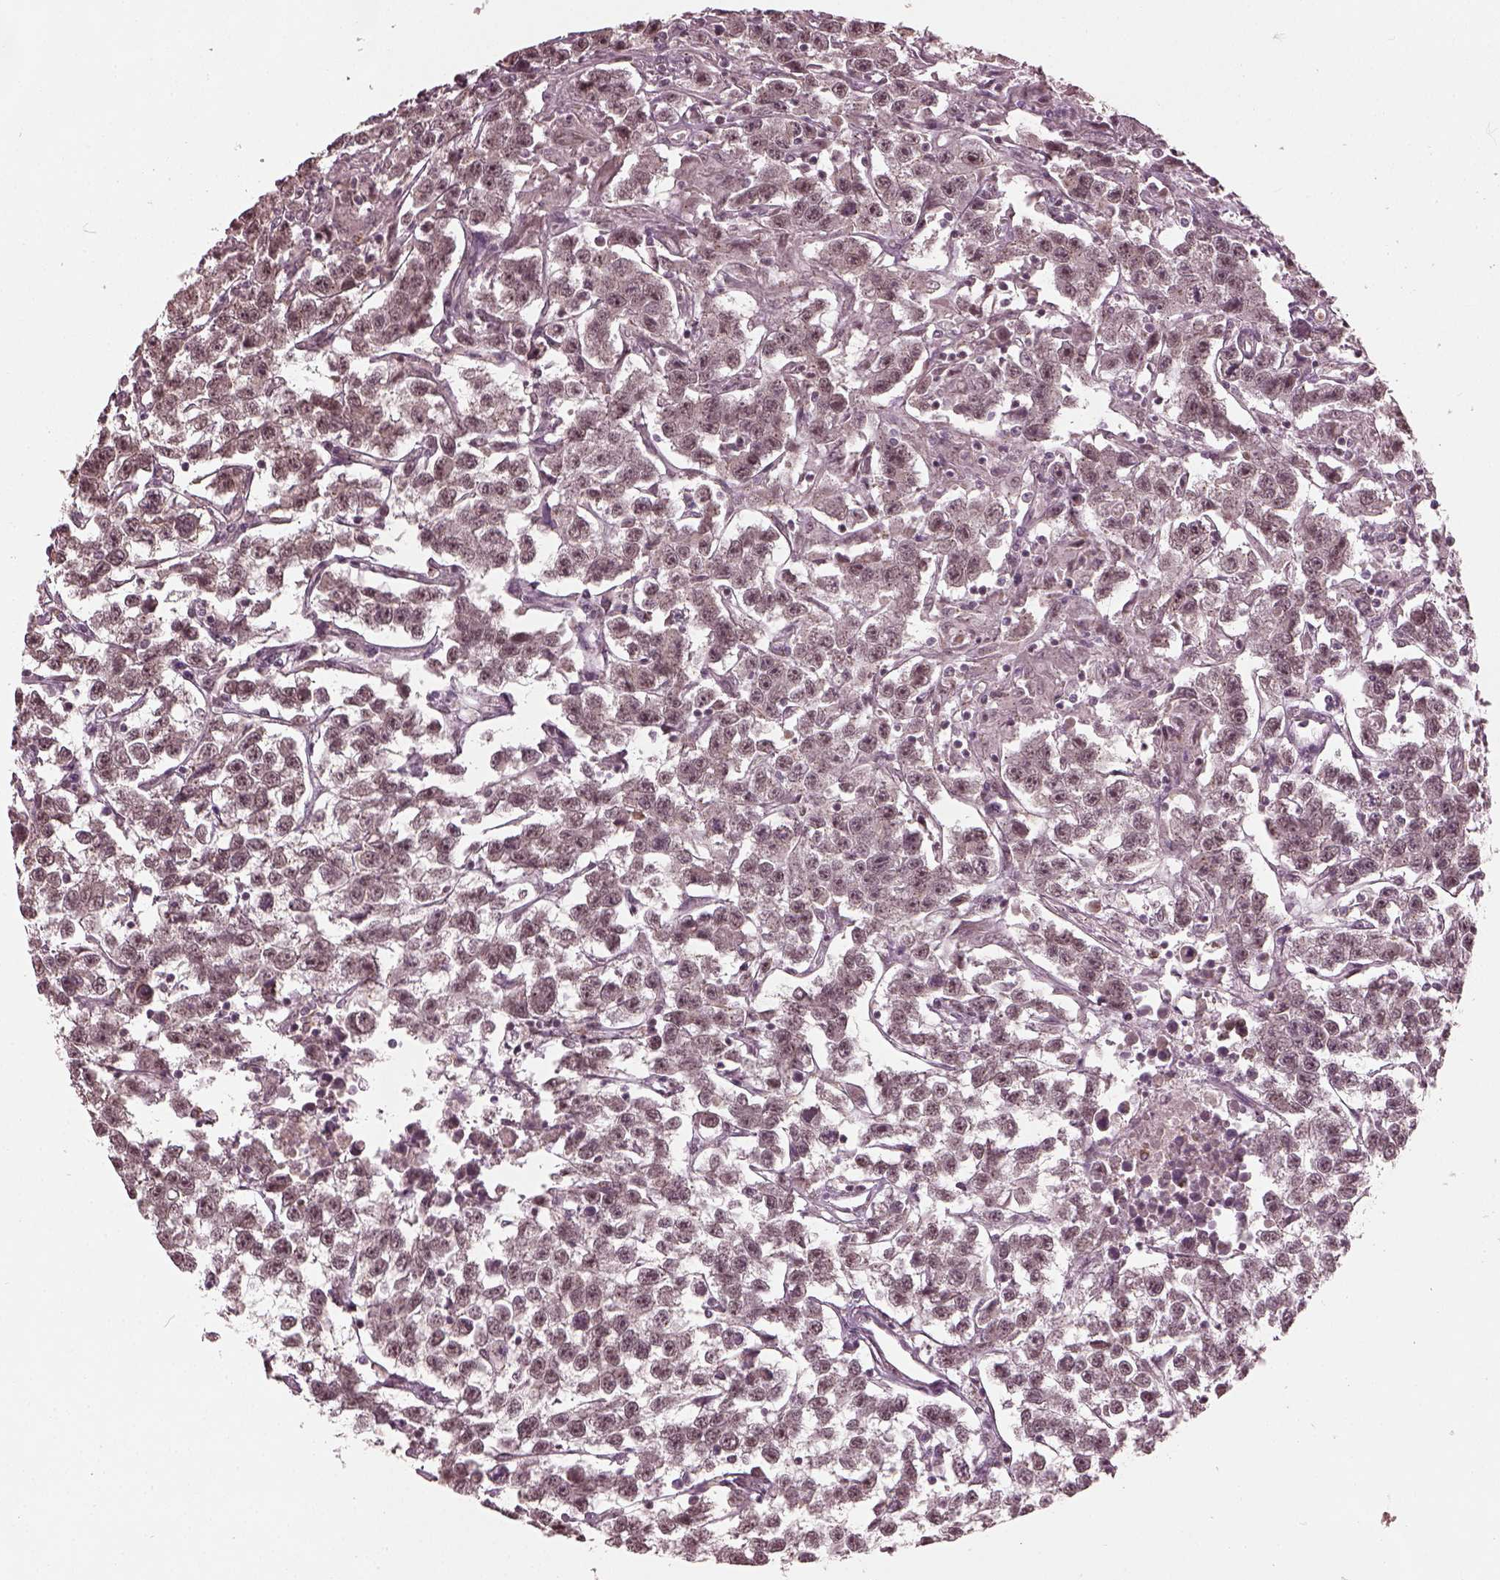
{"staining": {"intensity": "negative", "quantity": "none", "location": "none"}, "tissue": "testis cancer", "cell_type": "Tumor cells", "image_type": "cancer", "snomed": [{"axis": "morphology", "description": "Seminoma, NOS"}, {"axis": "topography", "description": "Testis"}], "caption": "High power microscopy photomicrograph of an immunohistochemistry image of testis cancer, revealing no significant staining in tumor cells.", "gene": "RUFY3", "patient": {"sex": "male", "age": 59}}